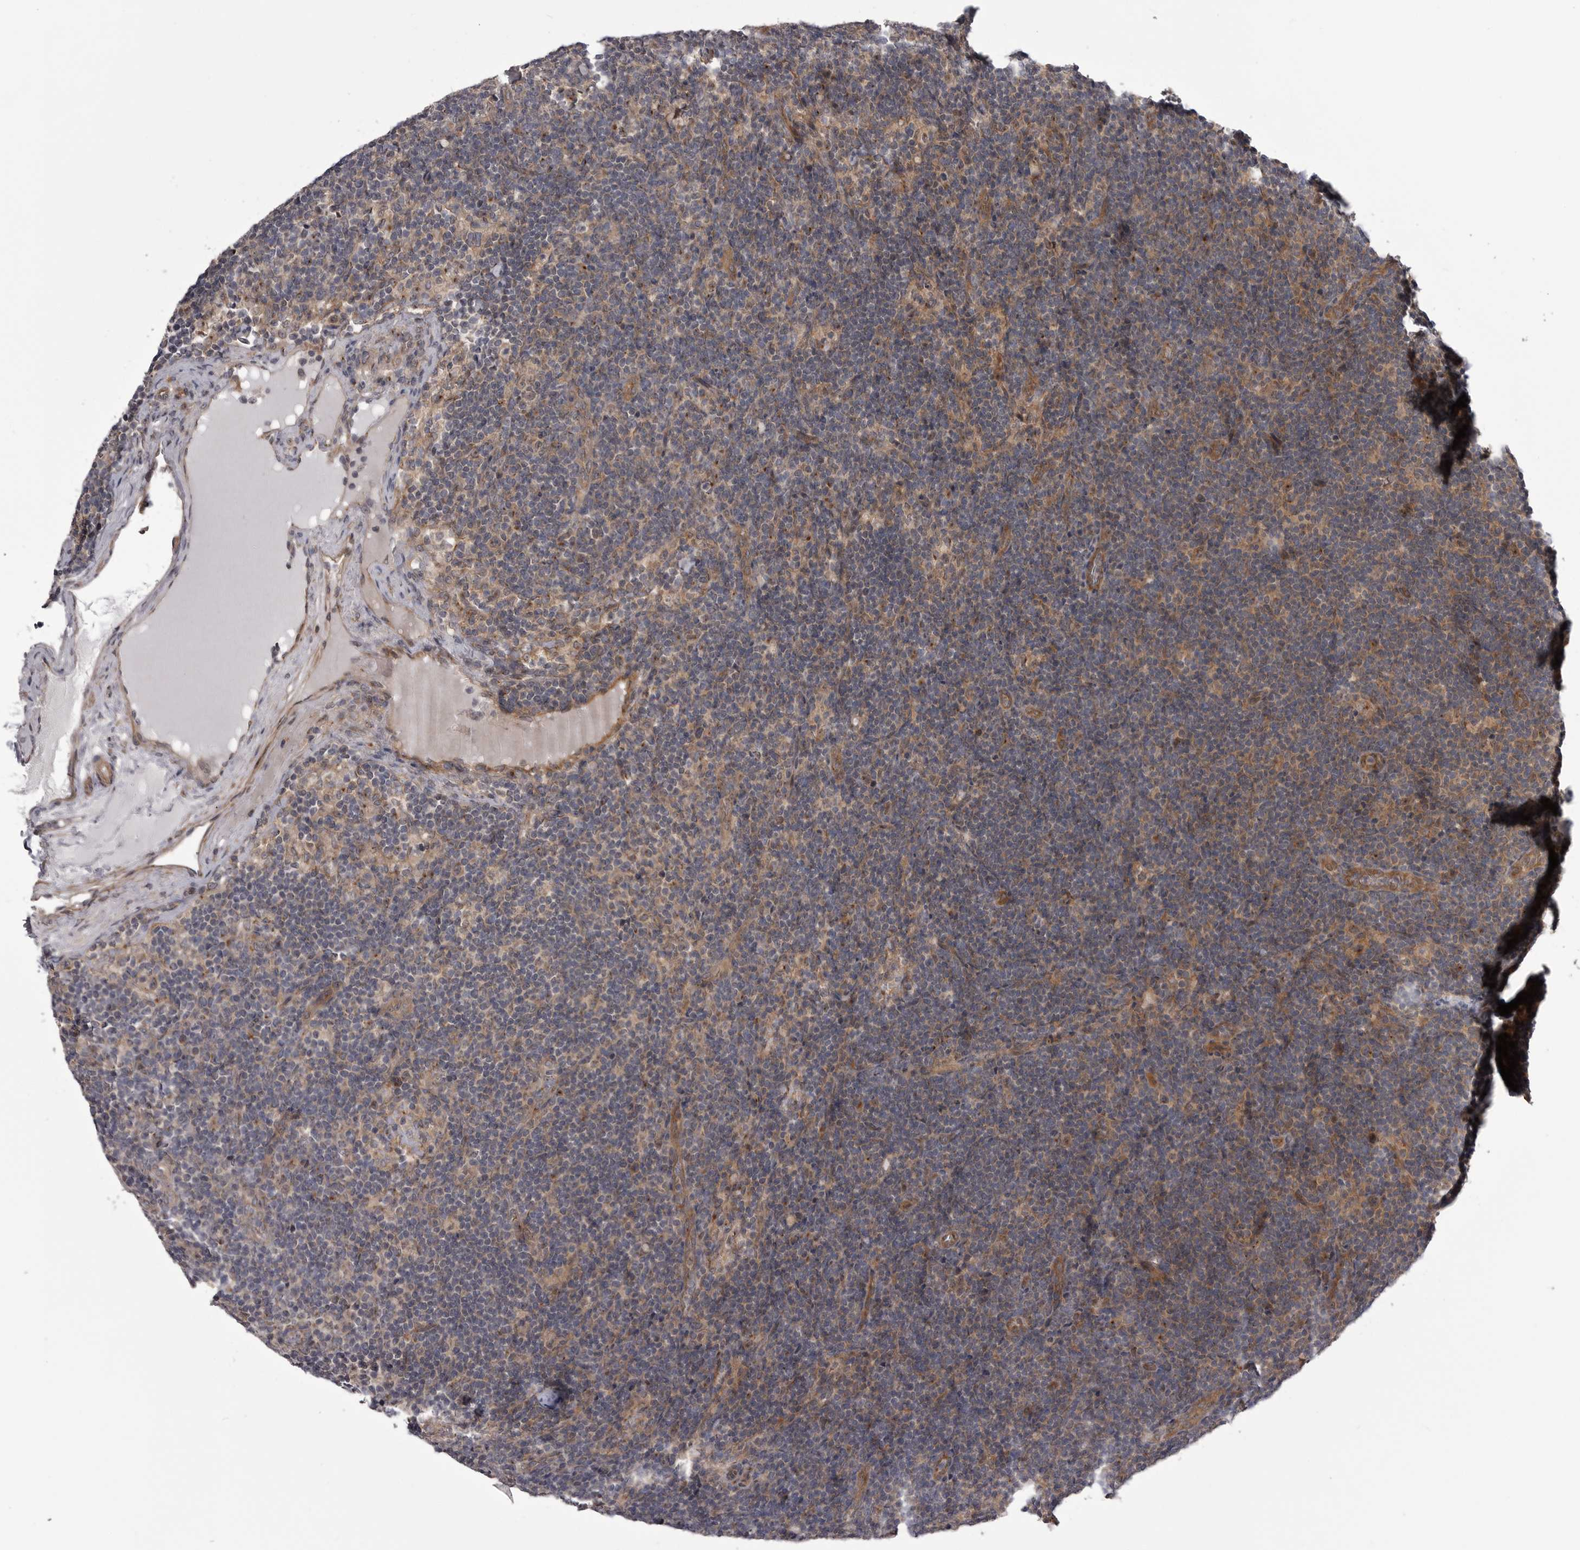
{"staining": {"intensity": "moderate", "quantity": ">75%", "location": "cytoplasmic/membranous"}, "tissue": "lymph node", "cell_type": "Germinal center cells", "image_type": "normal", "snomed": [{"axis": "morphology", "description": "Normal tissue, NOS"}, {"axis": "topography", "description": "Lymph node"}], "caption": "Lymph node stained with a brown dye demonstrates moderate cytoplasmic/membranous positive staining in approximately >75% of germinal center cells.", "gene": "PDCL", "patient": {"sex": "female", "age": 22}}